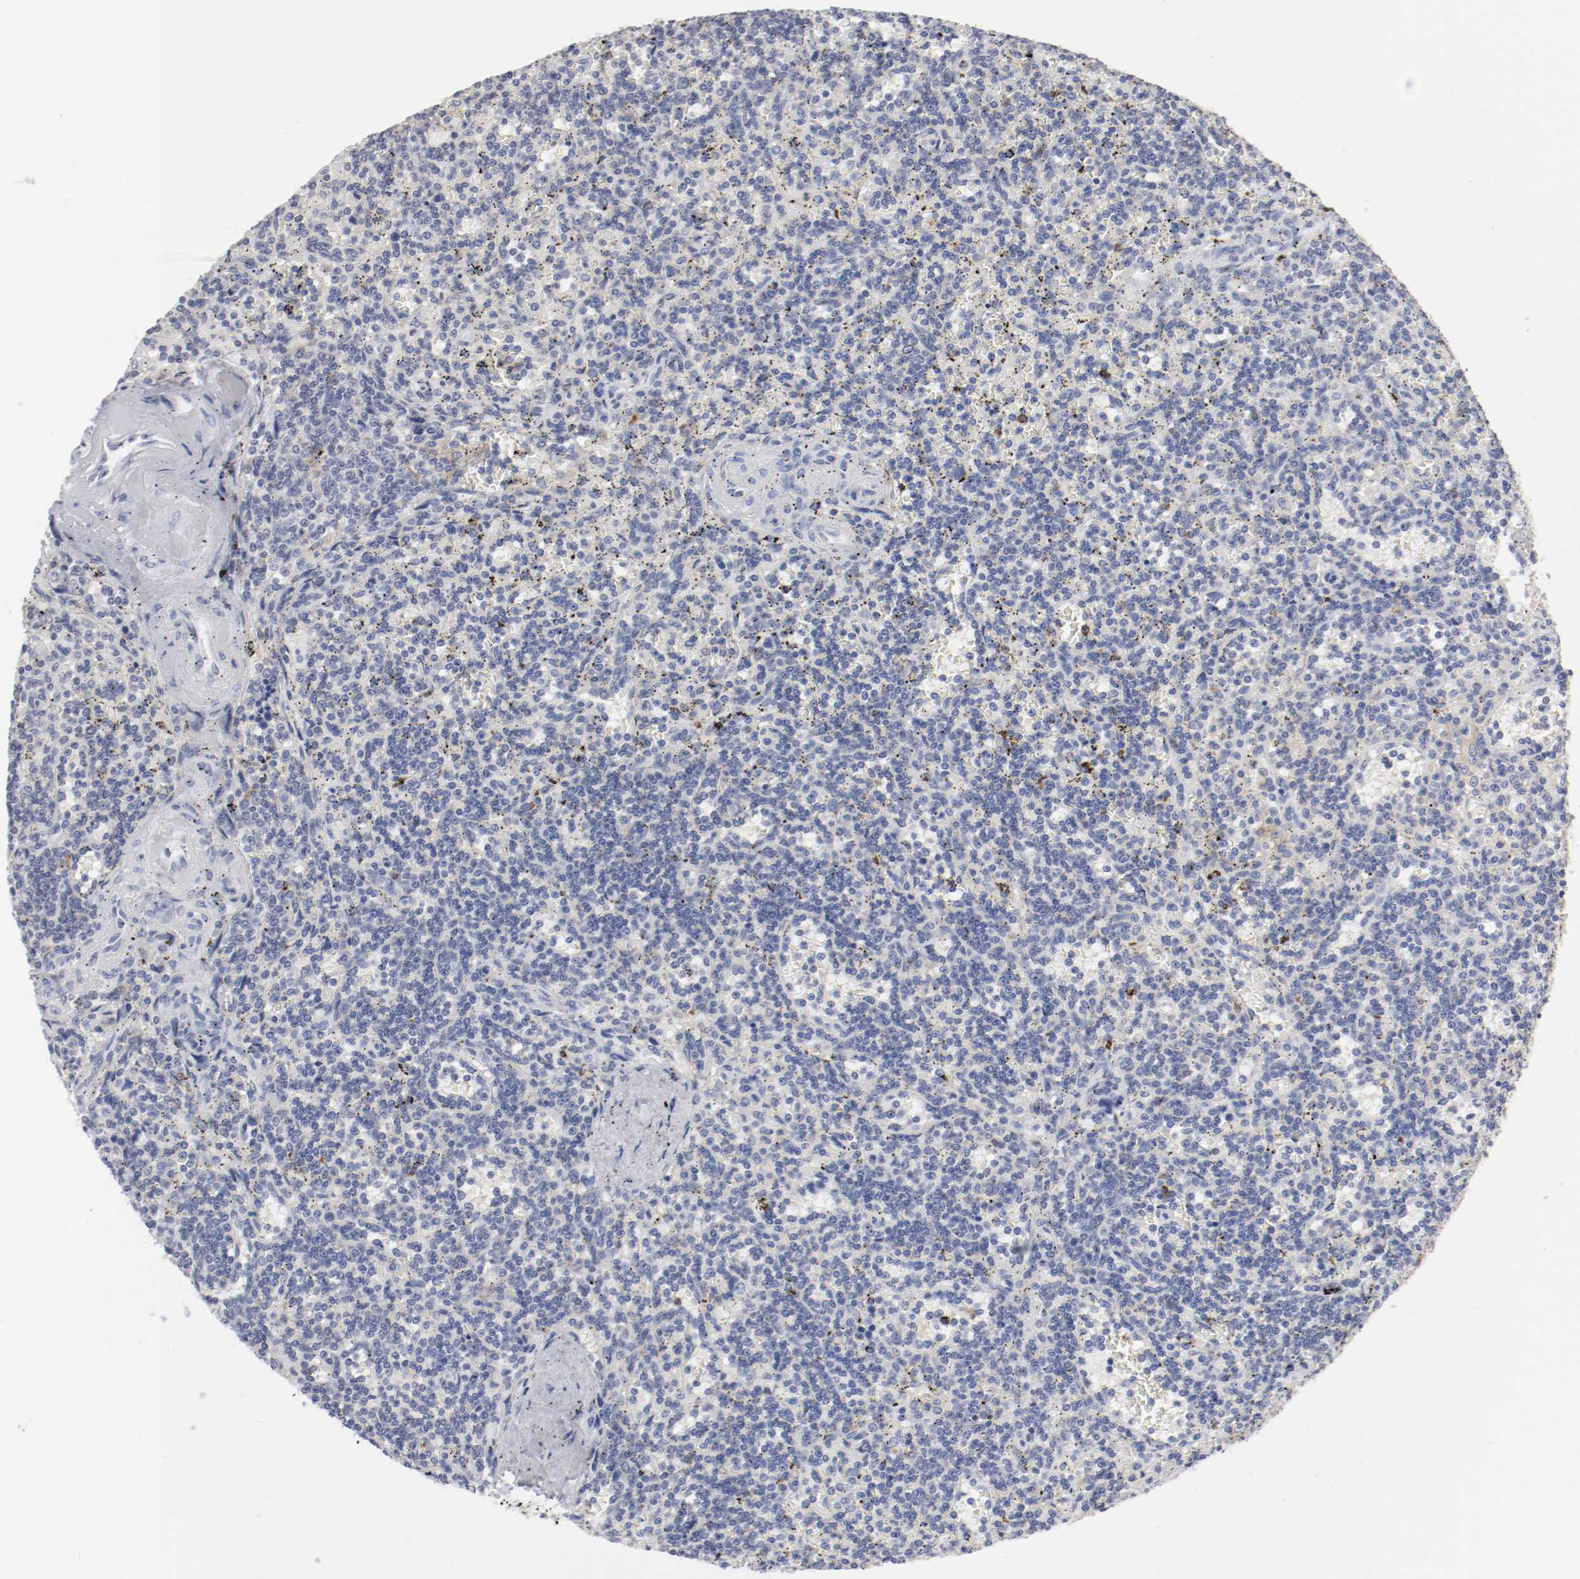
{"staining": {"intensity": "negative", "quantity": "none", "location": "none"}, "tissue": "lymphoma", "cell_type": "Tumor cells", "image_type": "cancer", "snomed": [{"axis": "morphology", "description": "Malignant lymphoma, non-Hodgkin's type, Low grade"}, {"axis": "topography", "description": "Spleen"}], "caption": "The micrograph demonstrates no significant expression in tumor cells of malignant lymphoma, non-Hodgkin's type (low-grade).", "gene": "ITGAX", "patient": {"sex": "male", "age": 73}}